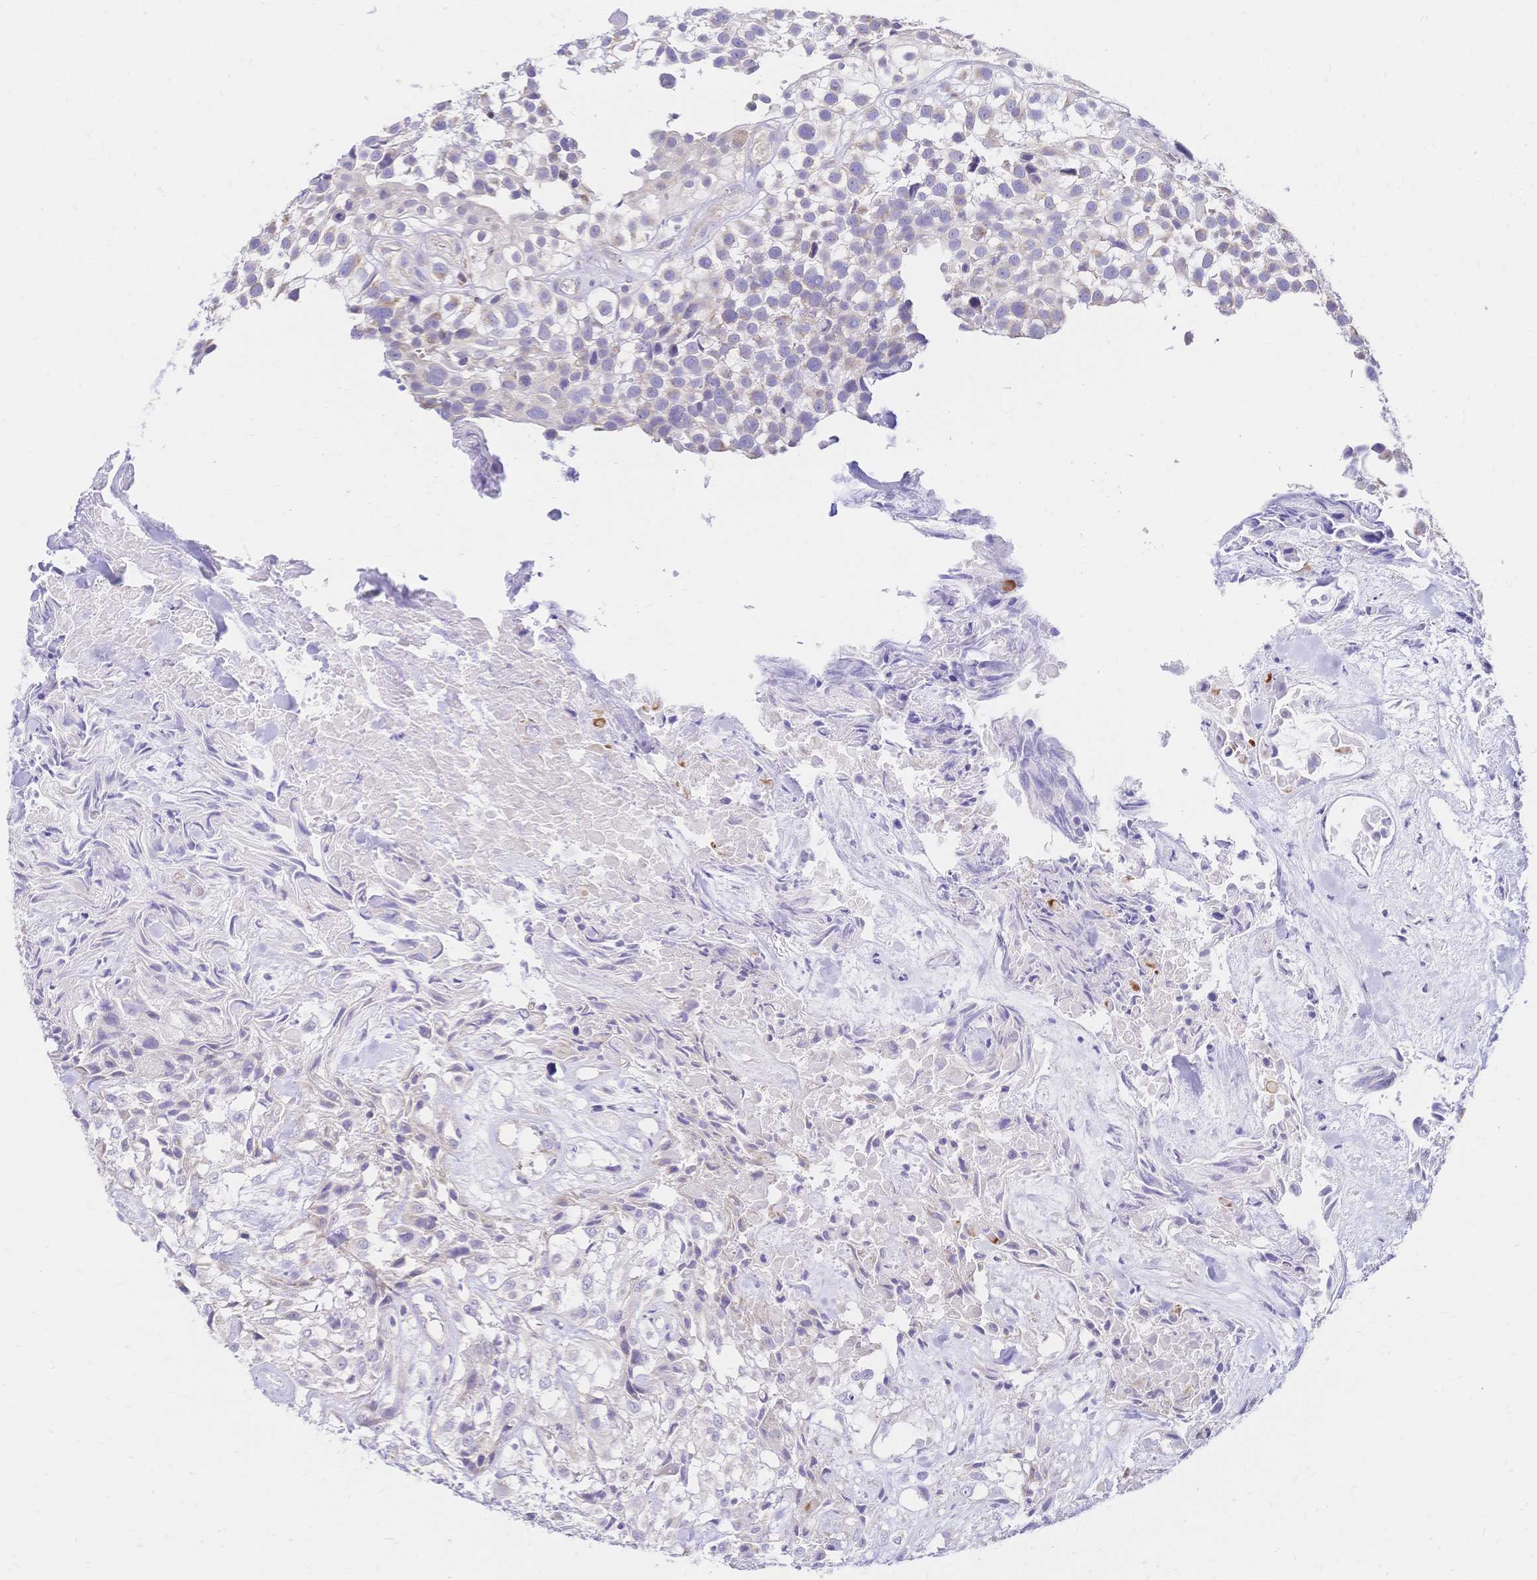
{"staining": {"intensity": "negative", "quantity": "none", "location": "none"}, "tissue": "urothelial cancer", "cell_type": "Tumor cells", "image_type": "cancer", "snomed": [{"axis": "morphology", "description": "Urothelial carcinoma, High grade"}, {"axis": "topography", "description": "Urinary bladder"}], "caption": "Histopathology image shows no protein staining in tumor cells of high-grade urothelial carcinoma tissue.", "gene": "CLEC18B", "patient": {"sex": "male", "age": 56}}